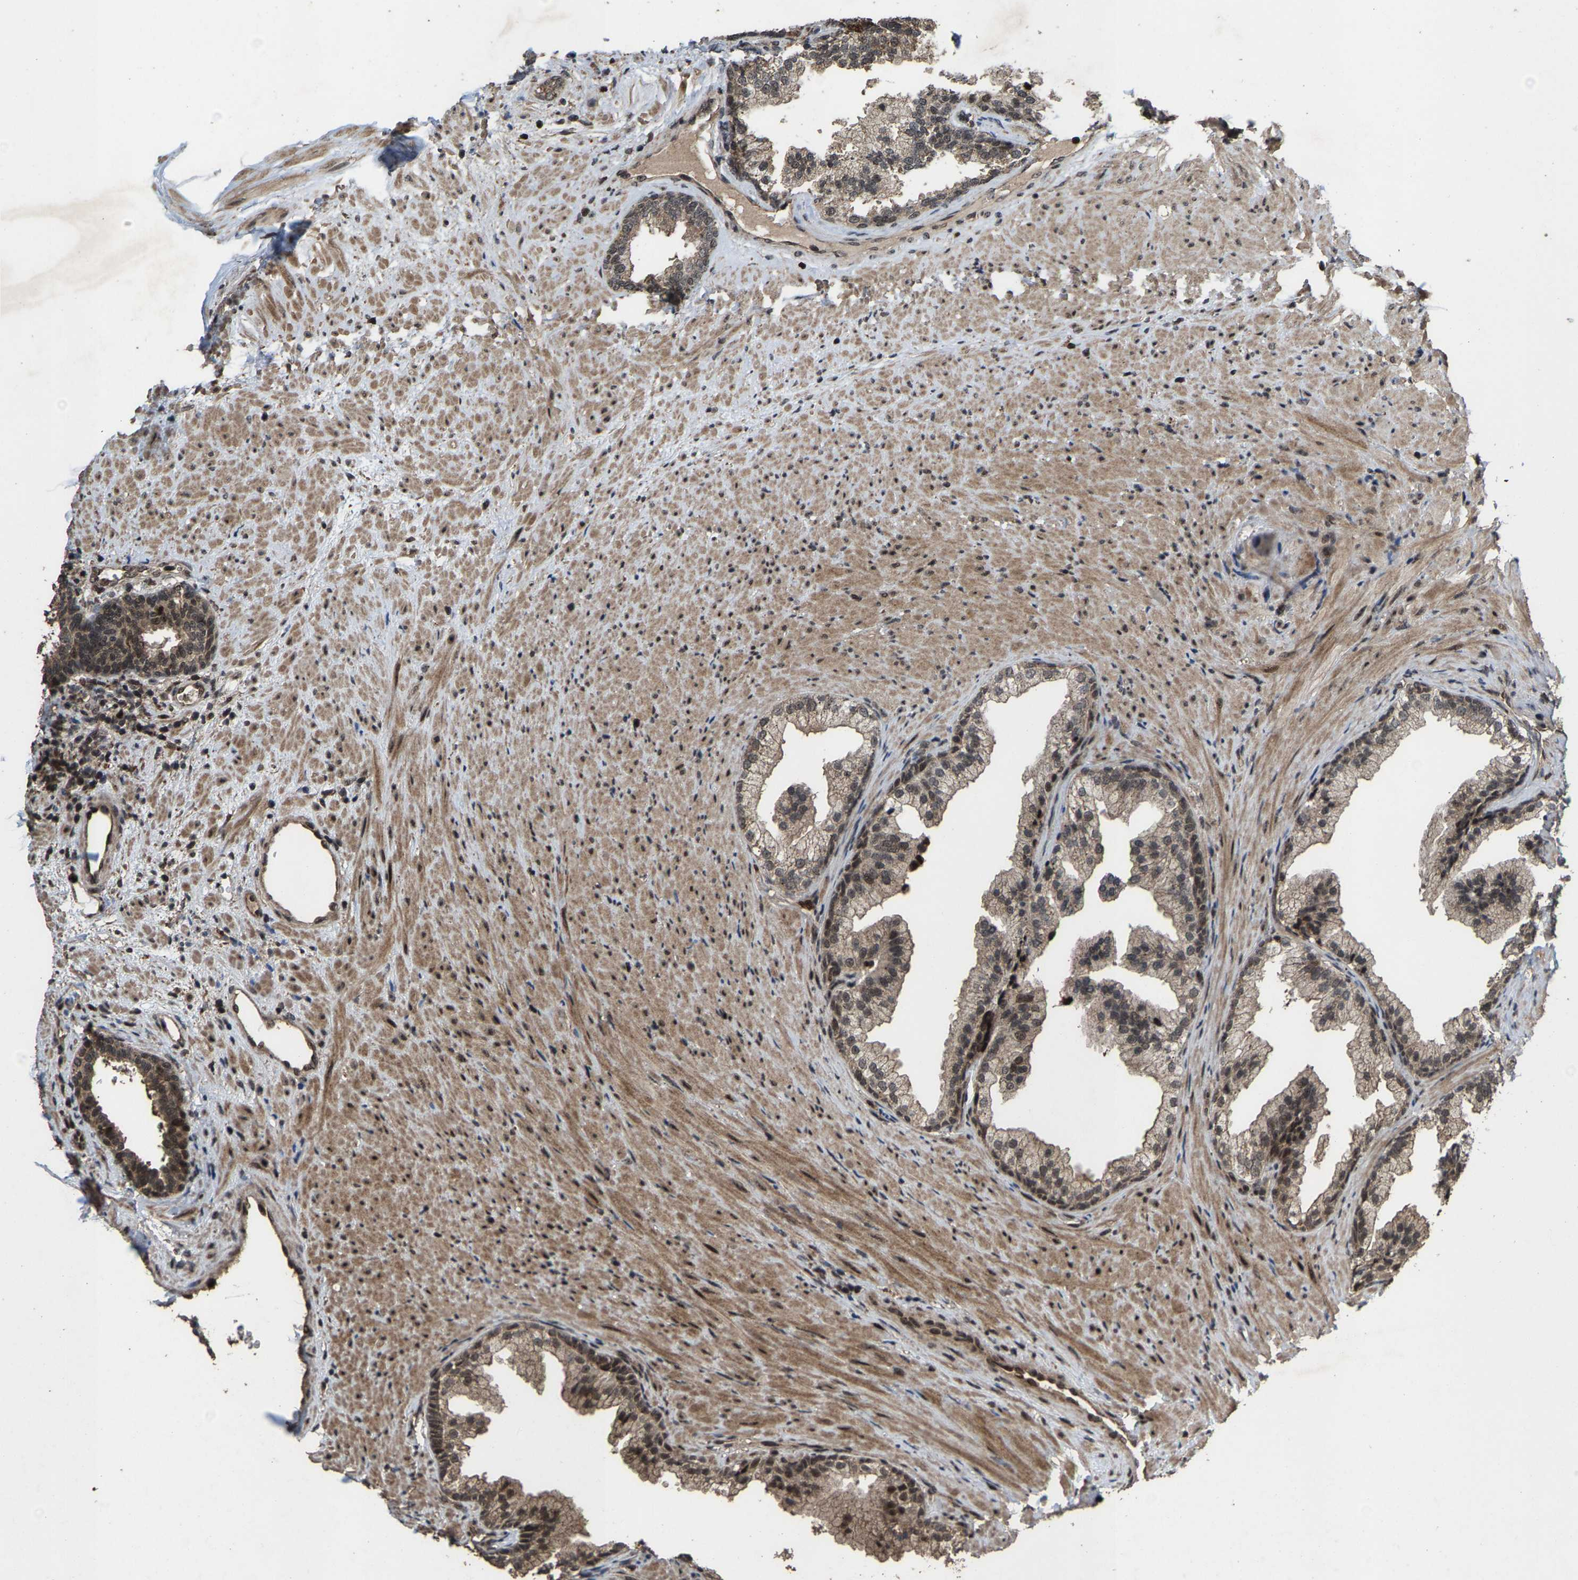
{"staining": {"intensity": "moderate", "quantity": ">75%", "location": "cytoplasmic/membranous,nuclear"}, "tissue": "prostate", "cell_type": "Glandular cells", "image_type": "normal", "snomed": [{"axis": "morphology", "description": "Normal tissue, NOS"}, {"axis": "topography", "description": "Prostate"}], "caption": "This histopathology image displays IHC staining of unremarkable prostate, with medium moderate cytoplasmic/membranous,nuclear staining in approximately >75% of glandular cells.", "gene": "HAUS6", "patient": {"sex": "male", "age": 76}}